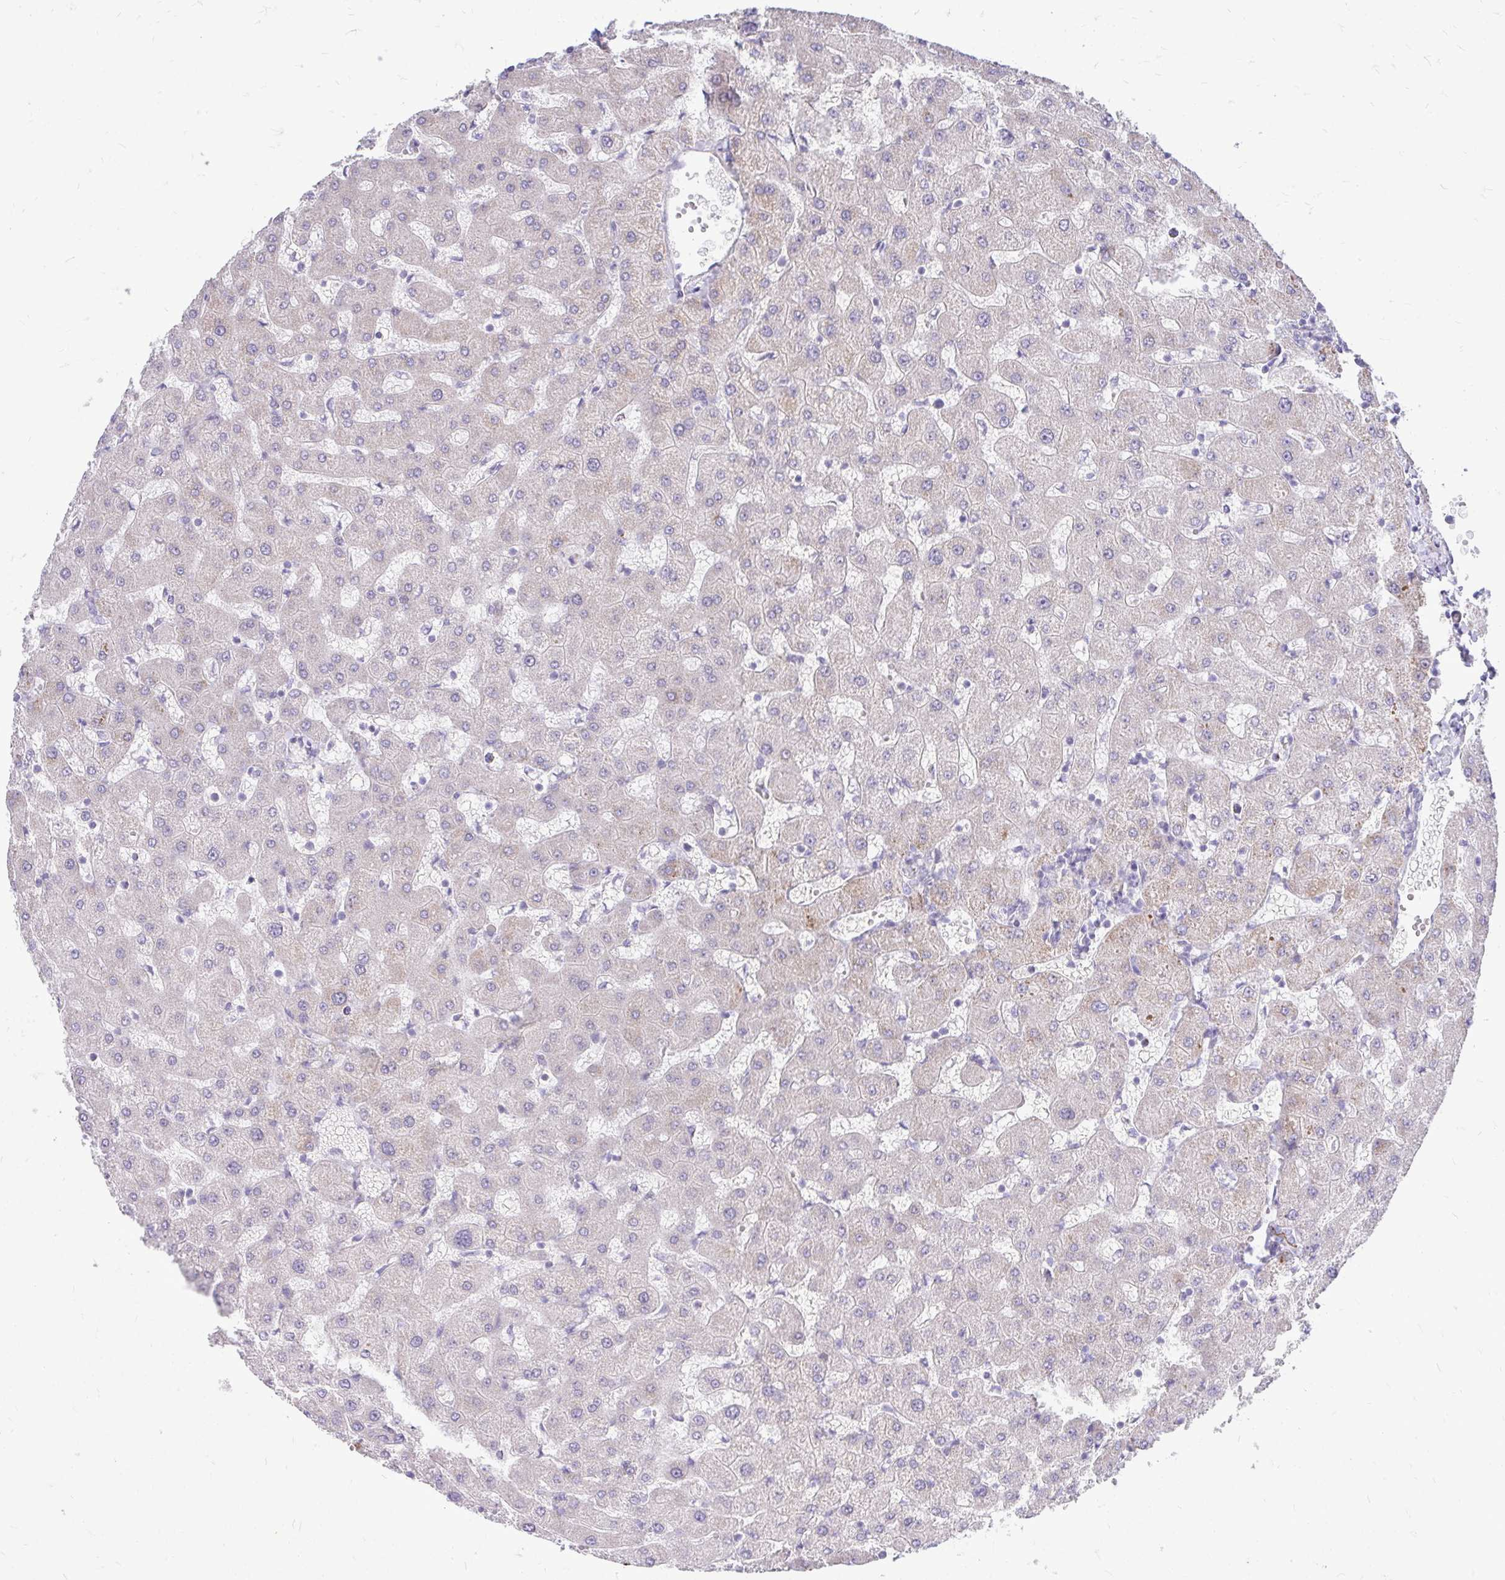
{"staining": {"intensity": "negative", "quantity": "none", "location": "none"}, "tissue": "liver", "cell_type": "Cholangiocytes", "image_type": "normal", "snomed": [{"axis": "morphology", "description": "Normal tissue, NOS"}, {"axis": "topography", "description": "Liver"}], "caption": "A photomicrograph of liver stained for a protein exhibits no brown staining in cholangiocytes.", "gene": "OR8D1", "patient": {"sex": "female", "age": 63}}